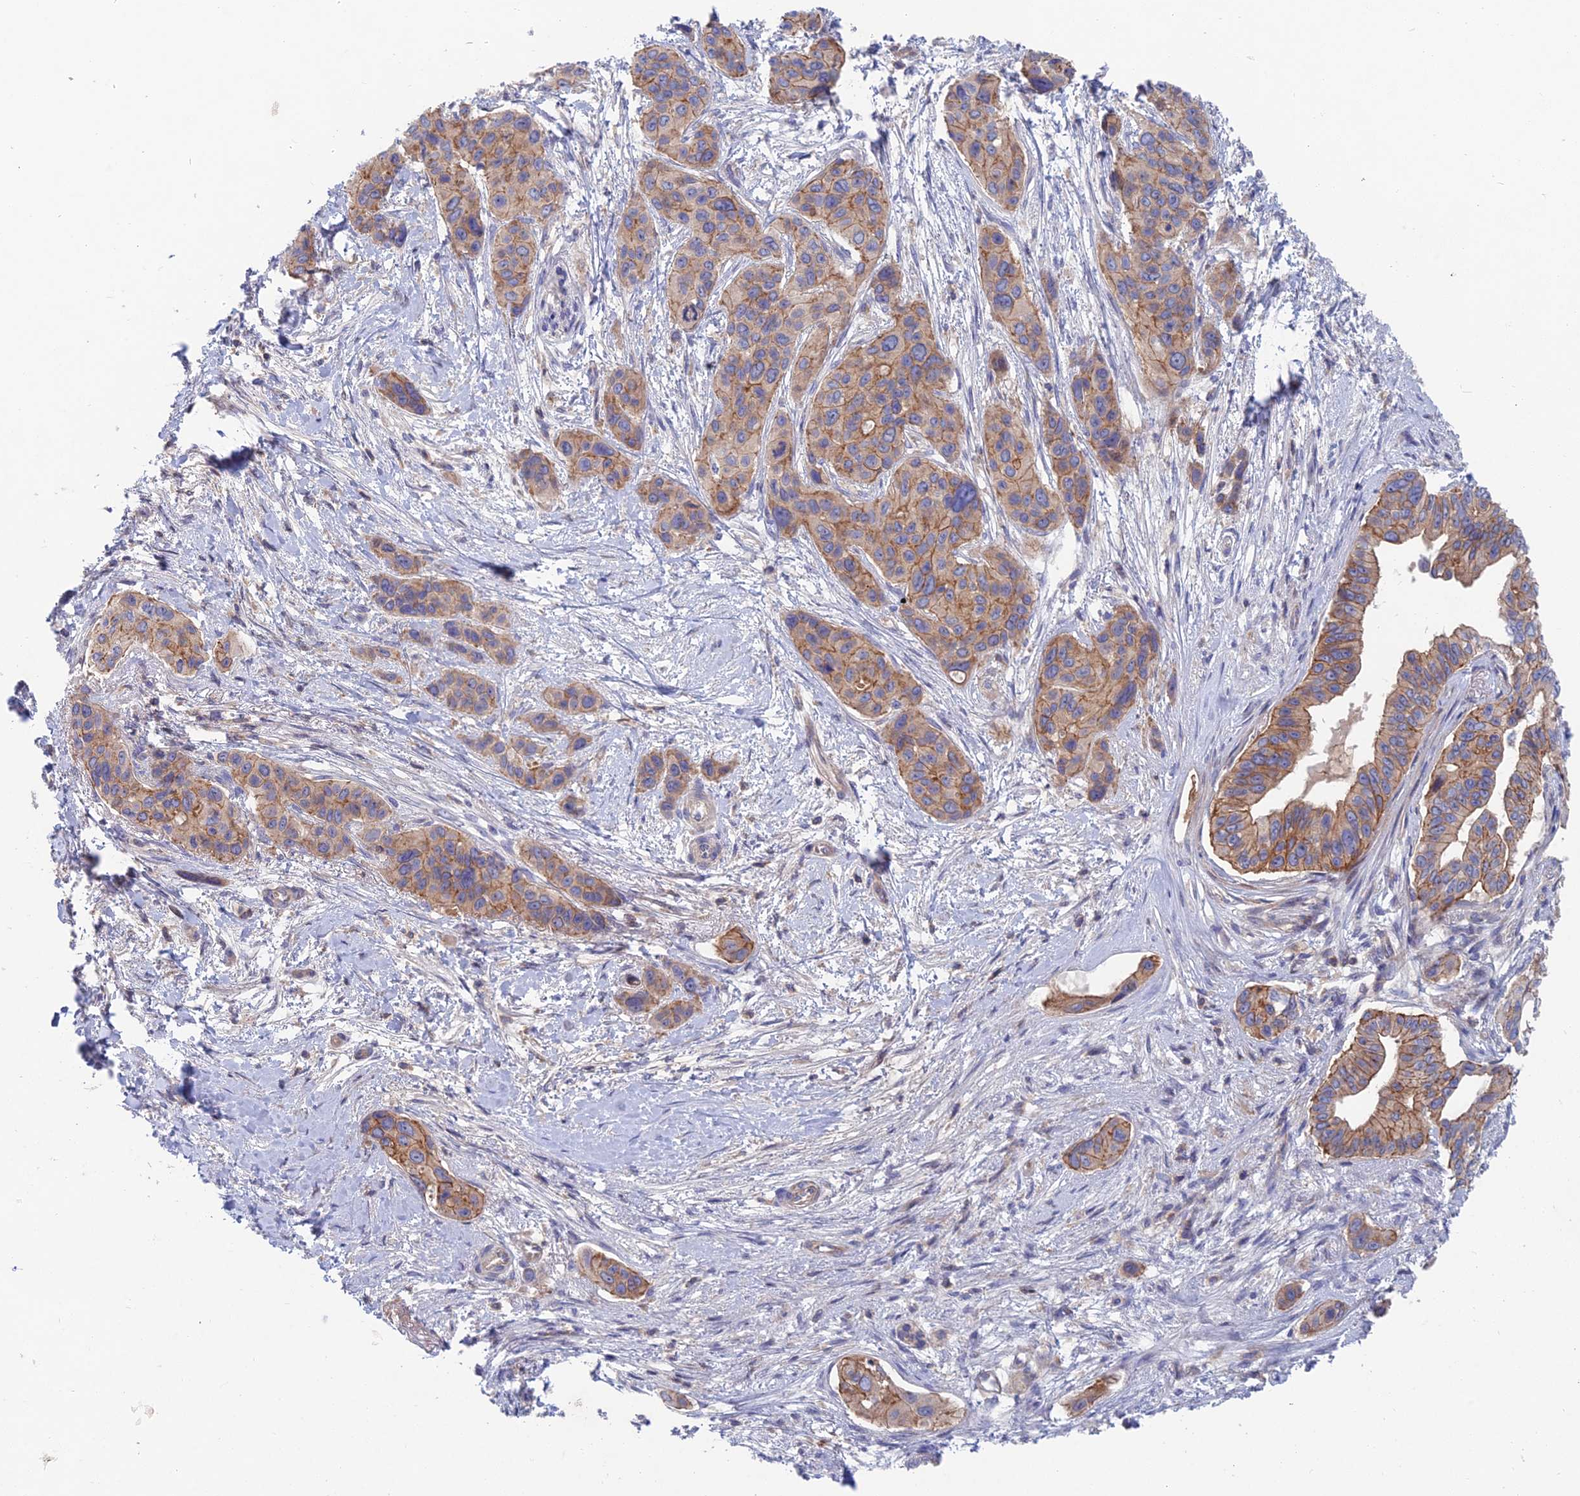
{"staining": {"intensity": "moderate", "quantity": ">75%", "location": "cytoplasmic/membranous"}, "tissue": "pancreatic cancer", "cell_type": "Tumor cells", "image_type": "cancer", "snomed": [{"axis": "morphology", "description": "Adenocarcinoma, NOS"}, {"axis": "topography", "description": "Pancreas"}], "caption": "Immunohistochemical staining of pancreatic cancer (adenocarcinoma) shows medium levels of moderate cytoplasmic/membranous staining in about >75% of tumor cells.", "gene": "USP37", "patient": {"sex": "male", "age": 72}}